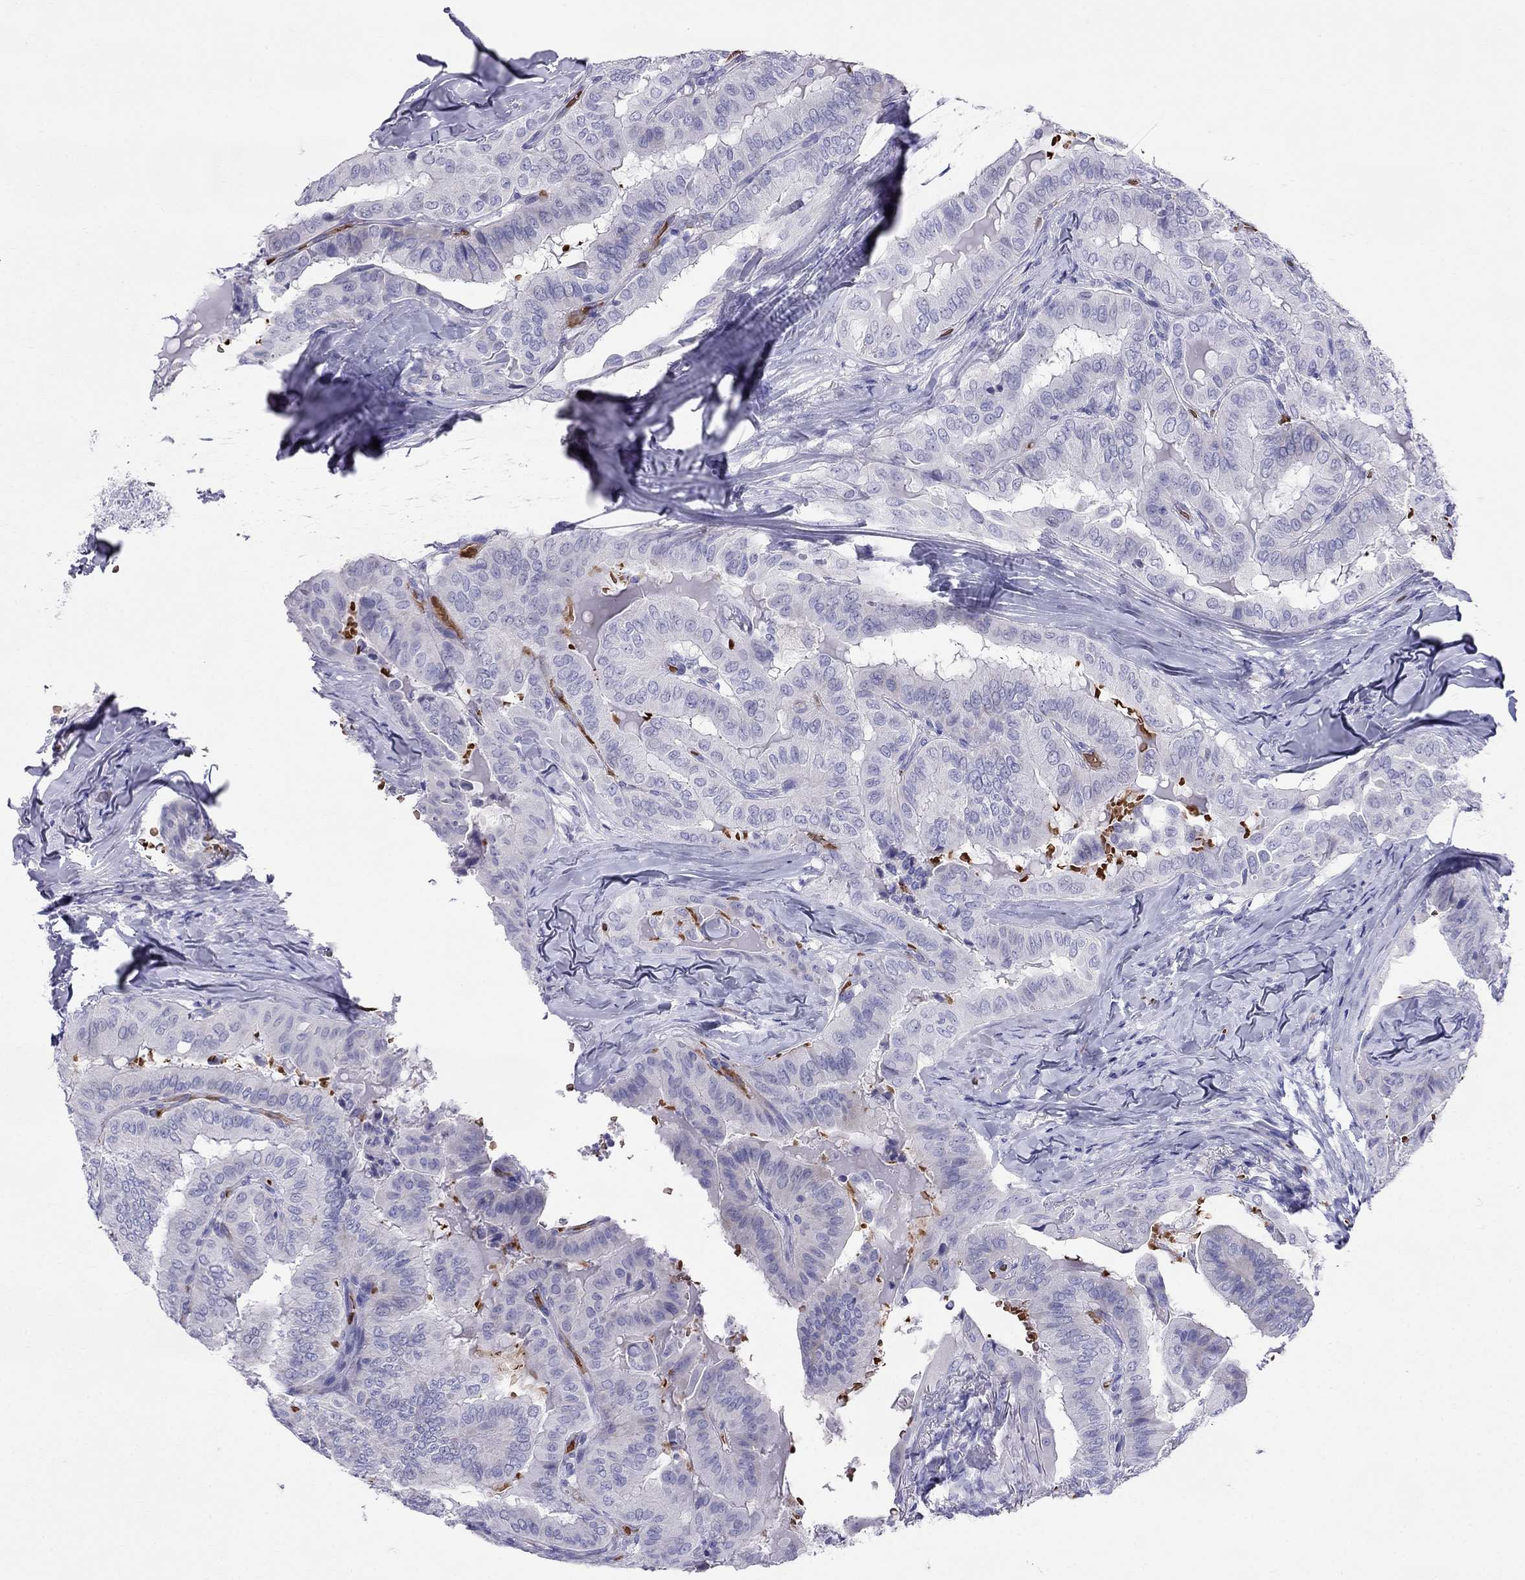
{"staining": {"intensity": "negative", "quantity": "none", "location": "none"}, "tissue": "thyroid cancer", "cell_type": "Tumor cells", "image_type": "cancer", "snomed": [{"axis": "morphology", "description": "Papillary adenocarcinoma, NOS"}, {"axis": "topography", "description": "Thyroid gland"}], "caption": "Protein analysis of papillary adenocarcinoma (thyroid) displays no significant expression in tumor cells.", "gene": "DNAAF6", "patient": {"sex": "female", "age": 68}}